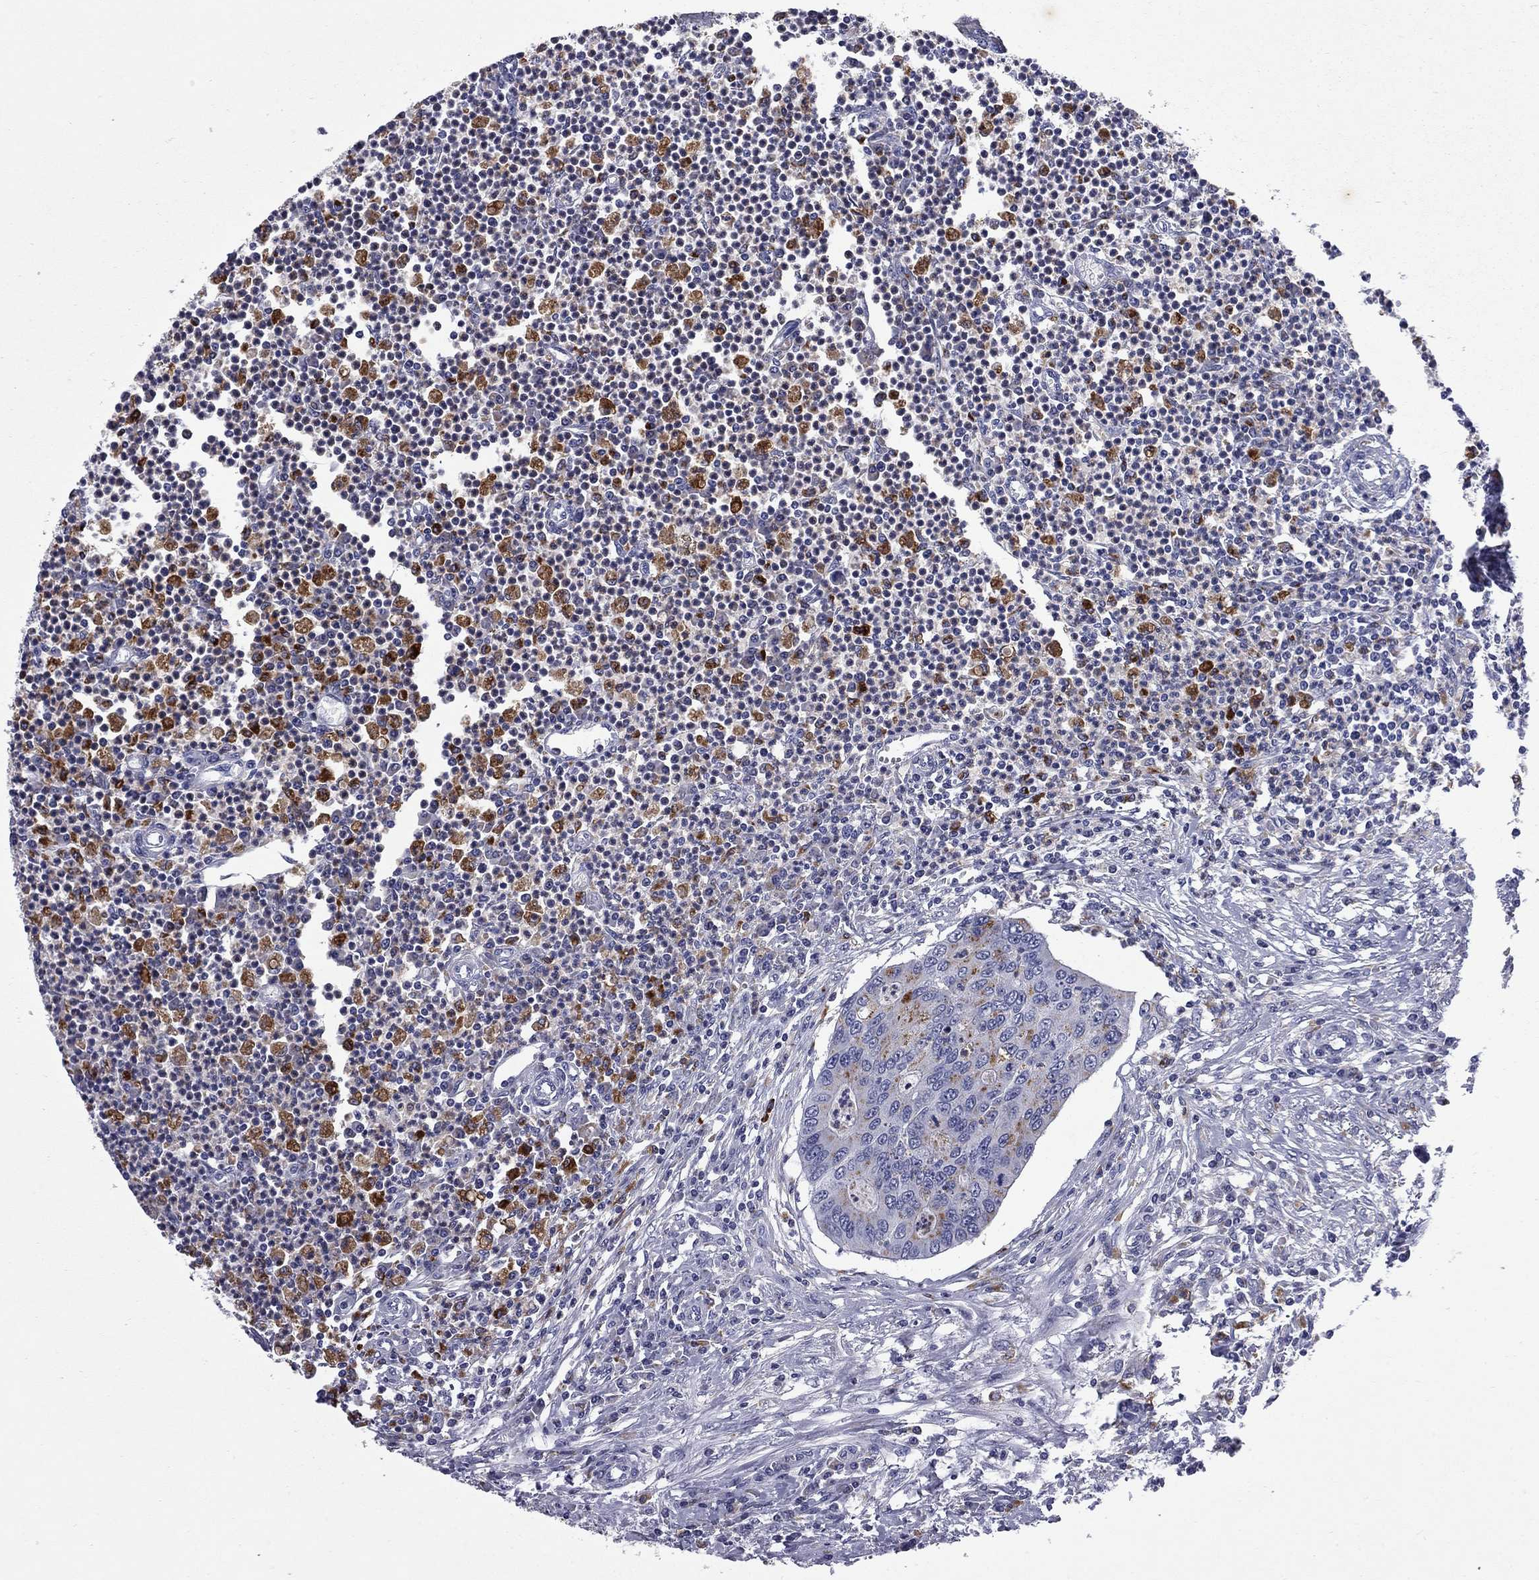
{"staining": {"intensity": "weak", "quantity": "<25%", "location": "cytoplasmic/membranous"}, "tissue": "colorectal cancer", "cell_type": "Tumor cells", "image_type": "cancer", "snomed": [{"axis": "morphology", "description": "Adenocarcinoma, NOS"}, {"axis": "topography", "description": "Colon"}], "caption": "The histopathology image reveals no significant expression in tumor cells of adenocarcinoma (colorectal).", "gene": "MADCAM1", "patient": {"sex": "male", "age": 53}}